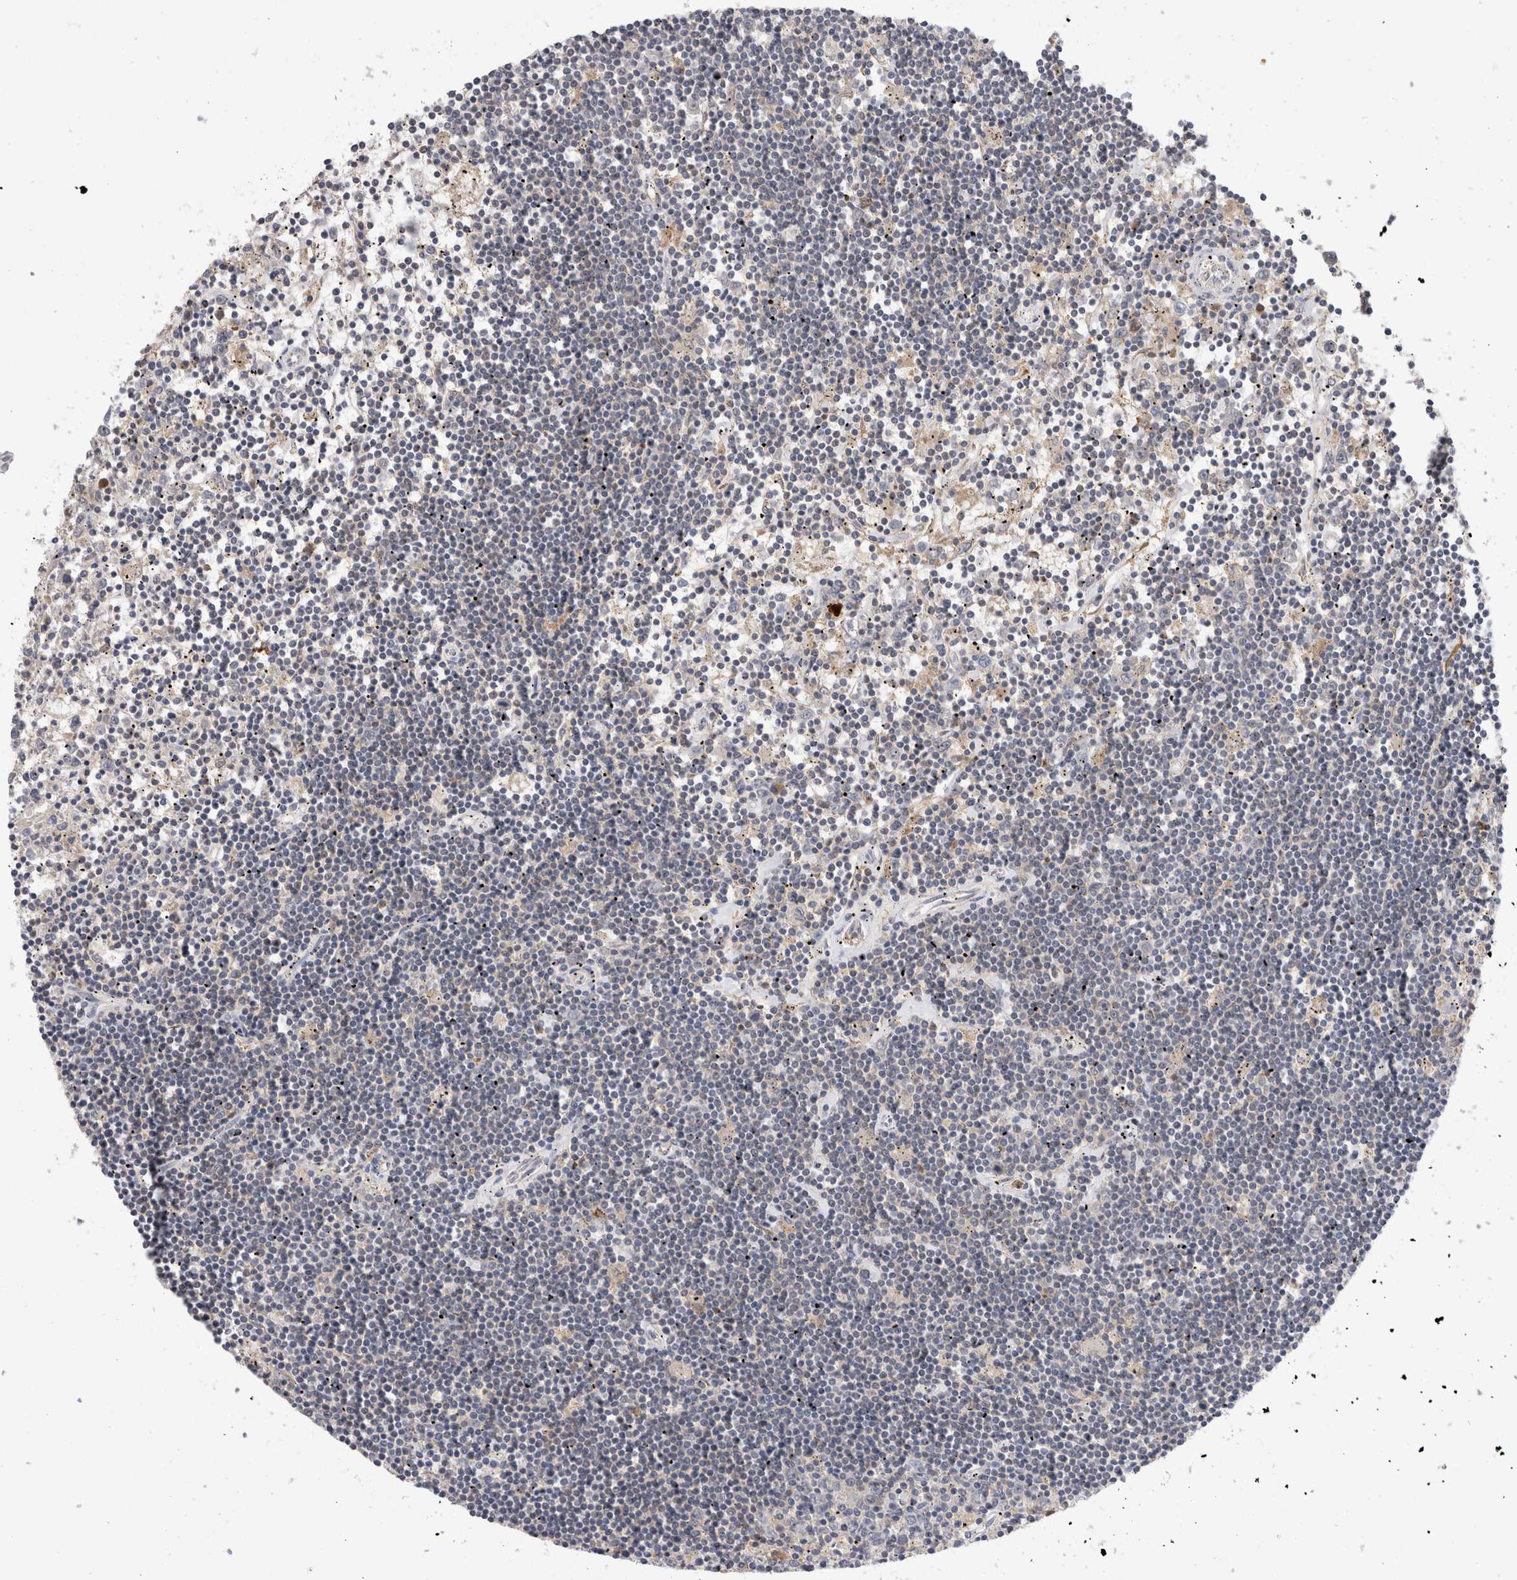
{"staining": {"intensity": "negative", "quantity": "none", "location": "none"}, "tissue": "lymphoma", "cell_type": "Tumor cells", "image_type": "cancer", "snomed": [{"axis": "morphology", "description": "Malignant lymphoma, non-Hodgkin's type, Low grade"}, {"axis": "topography", "description": "Spleen"}], "caption": "A histopathology image of low-grade malignant lymphoma, non-Hodgkin's type stained for a protein demonstrates no brown staining in tumor cells.", "gene": "PGM1", "patient": {"sex": "male", "age": 76}}